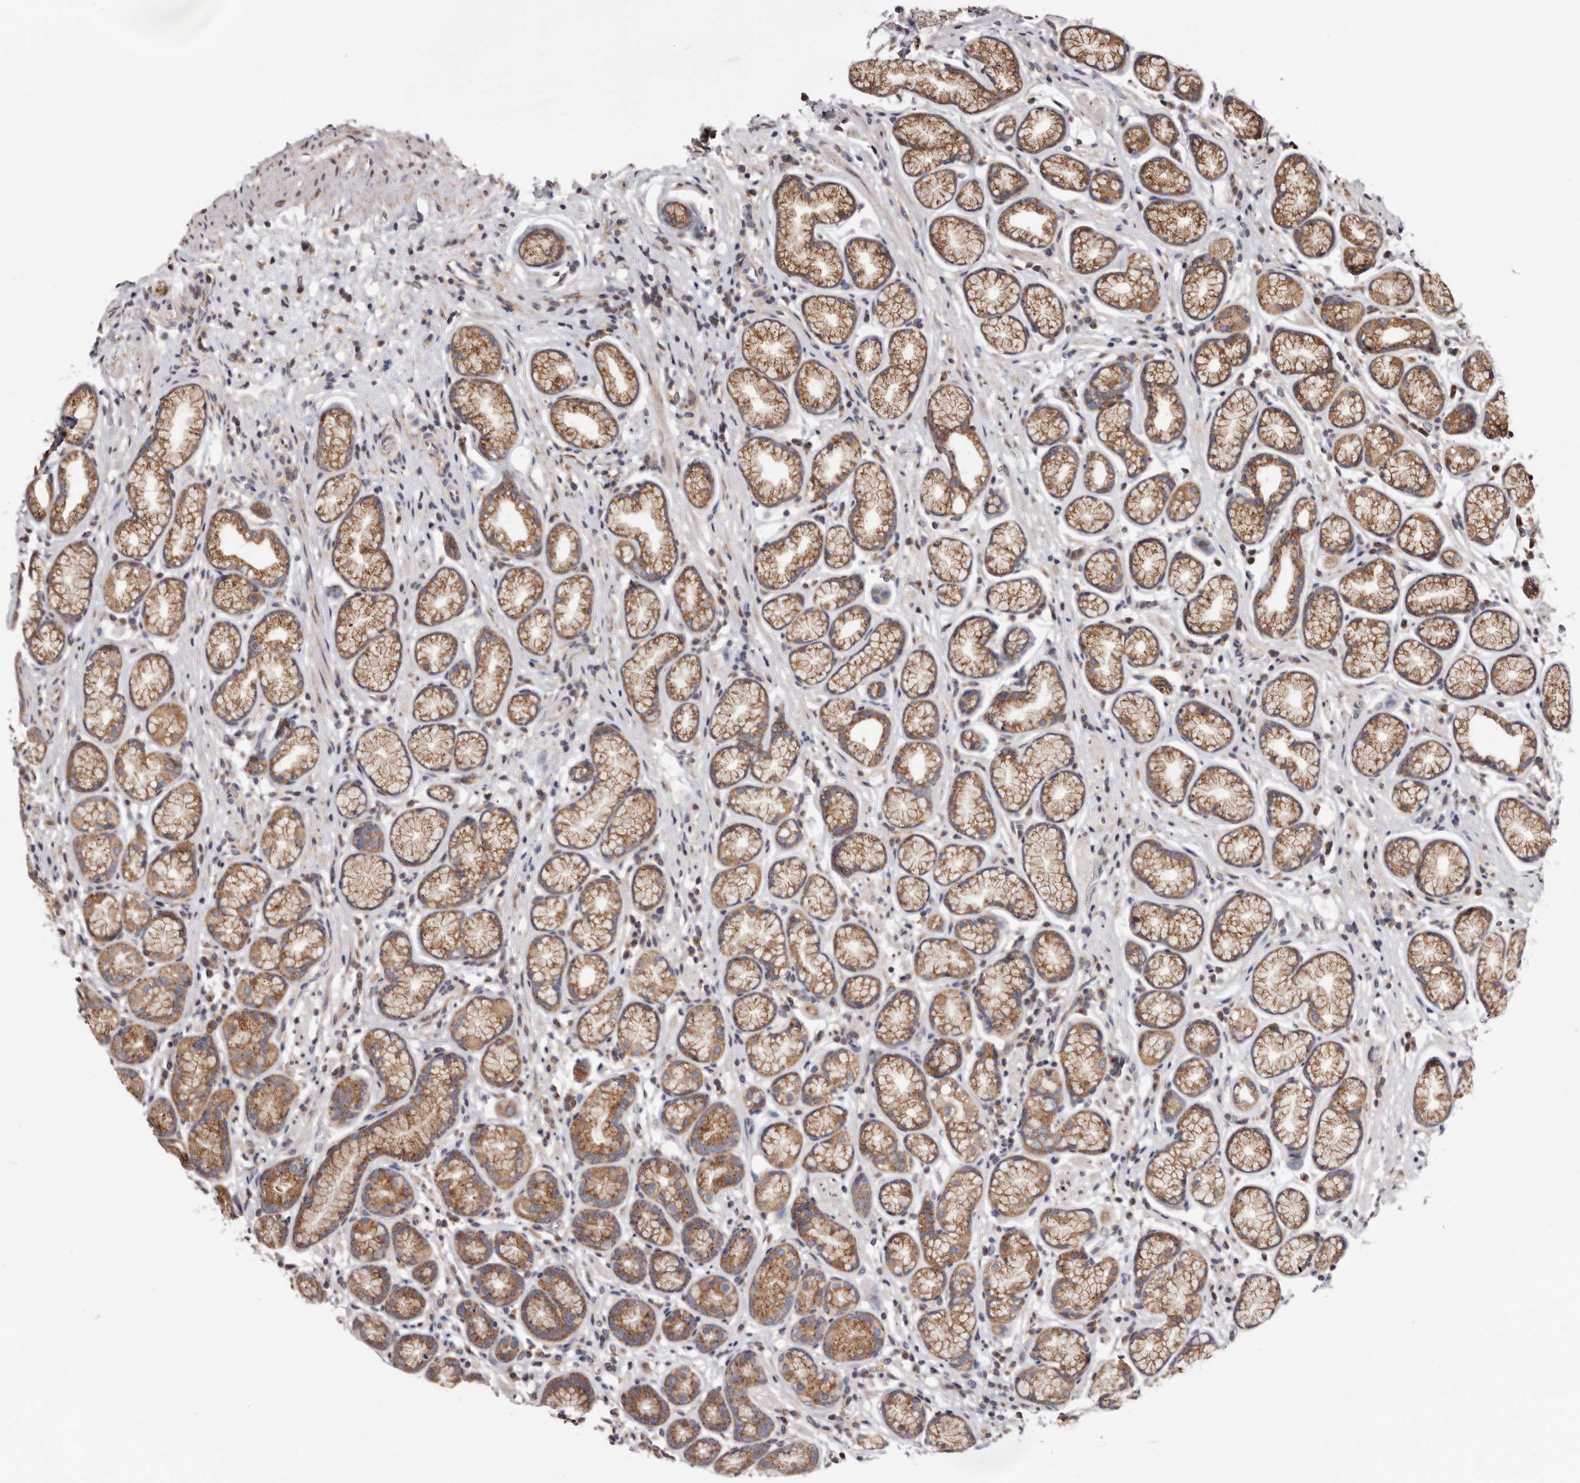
{"staining": {"intensity": "weak", "quantity": ">75%", "location": "cytoplasmic/membranous"}, "tissue": "stomach", "cell_type": "Glandular cells", "image_type": "normal", "snomed": [{"axis": "morphology", "description": "Normal tissue, NOS"}, {"axis": "topography", "description": "Stomach"}], "caption": "IHC image of benign stomach: human stomach stained using immunohistochemistry exhibits low levels of weak protein expression localized specifically in the cytoplasmic/membranous of glandular cells, appearing as a cytoplasmic/membranous brown color.", "gene": "COQ8B", "patient": {"sex": "male", "age": 42}}